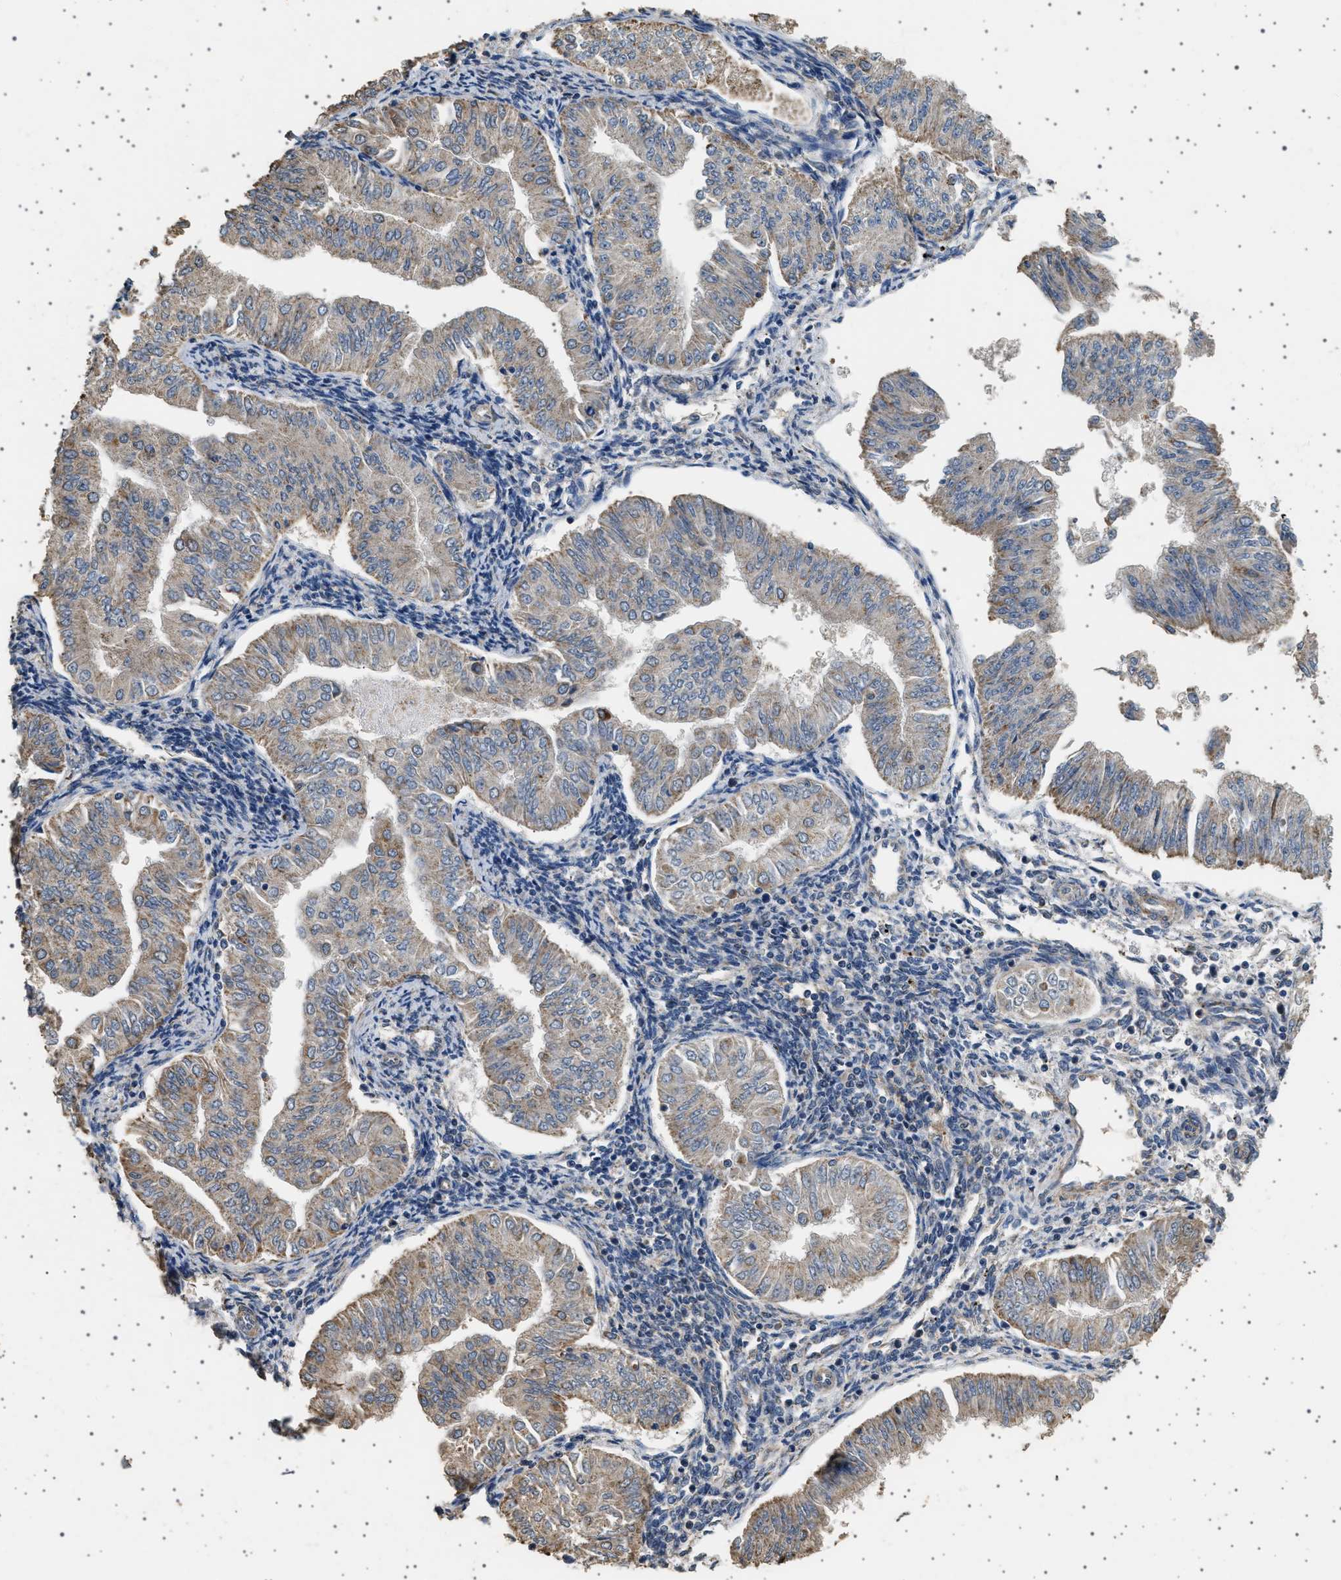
{"staining": {"intensity": "moderate", "quantity": ">75%", "location": "cytoplasmic/membranous"}, "tissue": "endometrial cancer", "cell_type": "Tumor cells", "image_type": "cancer", "snomed": [{"axis": "morphology", "description": "Normal tissue, NOS"}, {"axis": "morphology", "description": "Adenocarcinoma, NOS"}, {"axis": "topography", "description": "Endometrium"}], "caption": "DAB immunohistochemical staining of human endometrial cancer (adenocarcinoma) displays moderate cytoplasmic/membranous protein positivity in approximately >75% of tumor cells.", "gene": "KCNA4", "patient": {"sex": "female", "age": 53}}